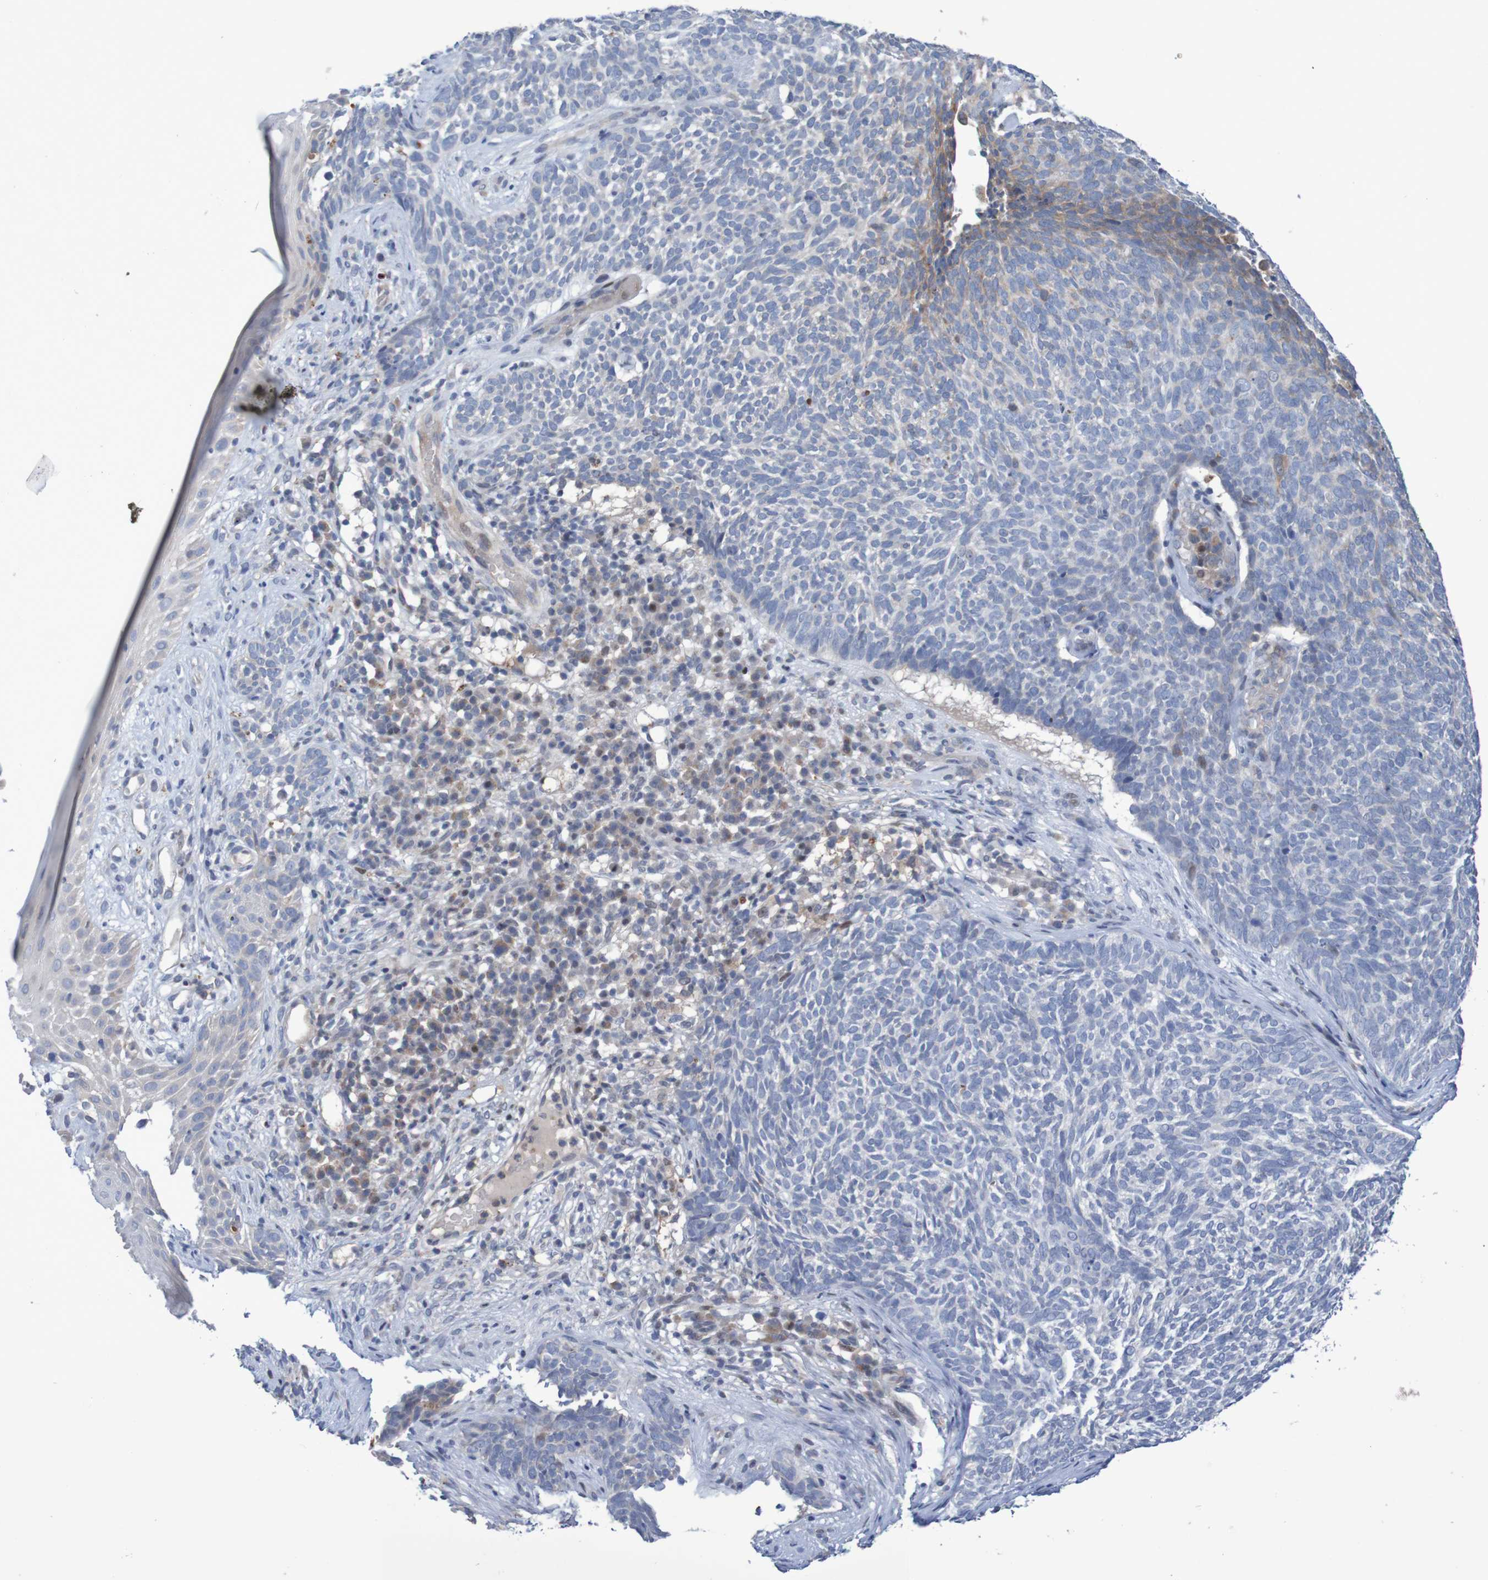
{"staining": {"intensity": "negative", "quantity": "none", "location": "none"}, "tissue": "skin cancer", "cell_type": "Tumor cells", "image_type": "cancer", "snomed": [{"axis": "morphology", "description": "Basal cell carcinoma"}, {"axis": "topography", "description": "Skin"}], "caption": "A histopathology image of skin cancer stained for a protein reveals no brown staining in tumor cells.", "gene": "FBP2", "patient": {"sex": "female", "age": 84}}